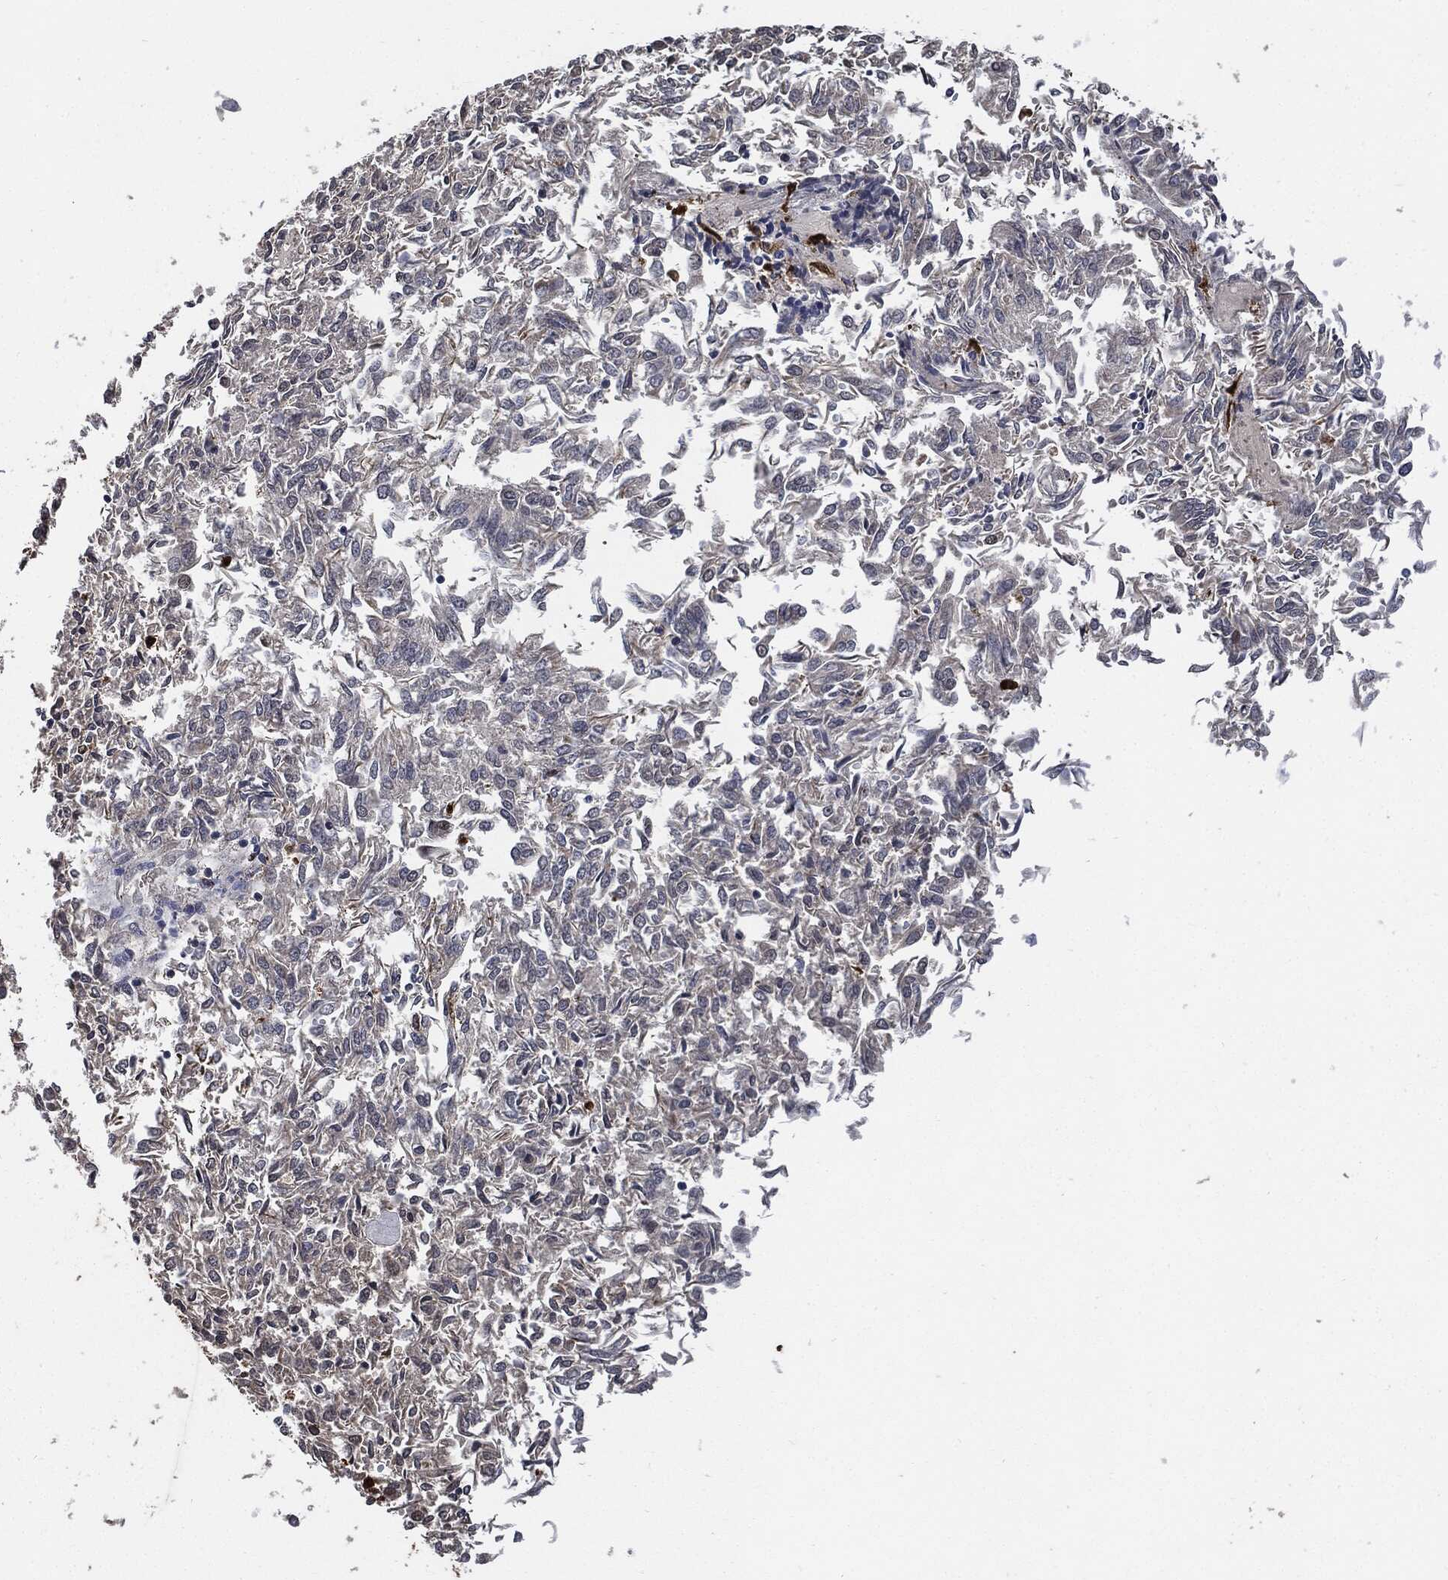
{"staining": {"intensity": "negative", "quantity": "none", "location": "none"}, "tissue": "endometrial cancer", "cell_type": "Tumor cells", "image_type": "cancer", "snomed": [{"axis": "morphology", "description": "Adenocarcinoma, NOS"}, {"axis": "topography", "description": "Endometrium"}], "caption": "A photomicrograph of human endometrial cancer is negative for staining in tumor cells.", "gene": "S100A9", "patient": {"sex": "female", "age": 58}}